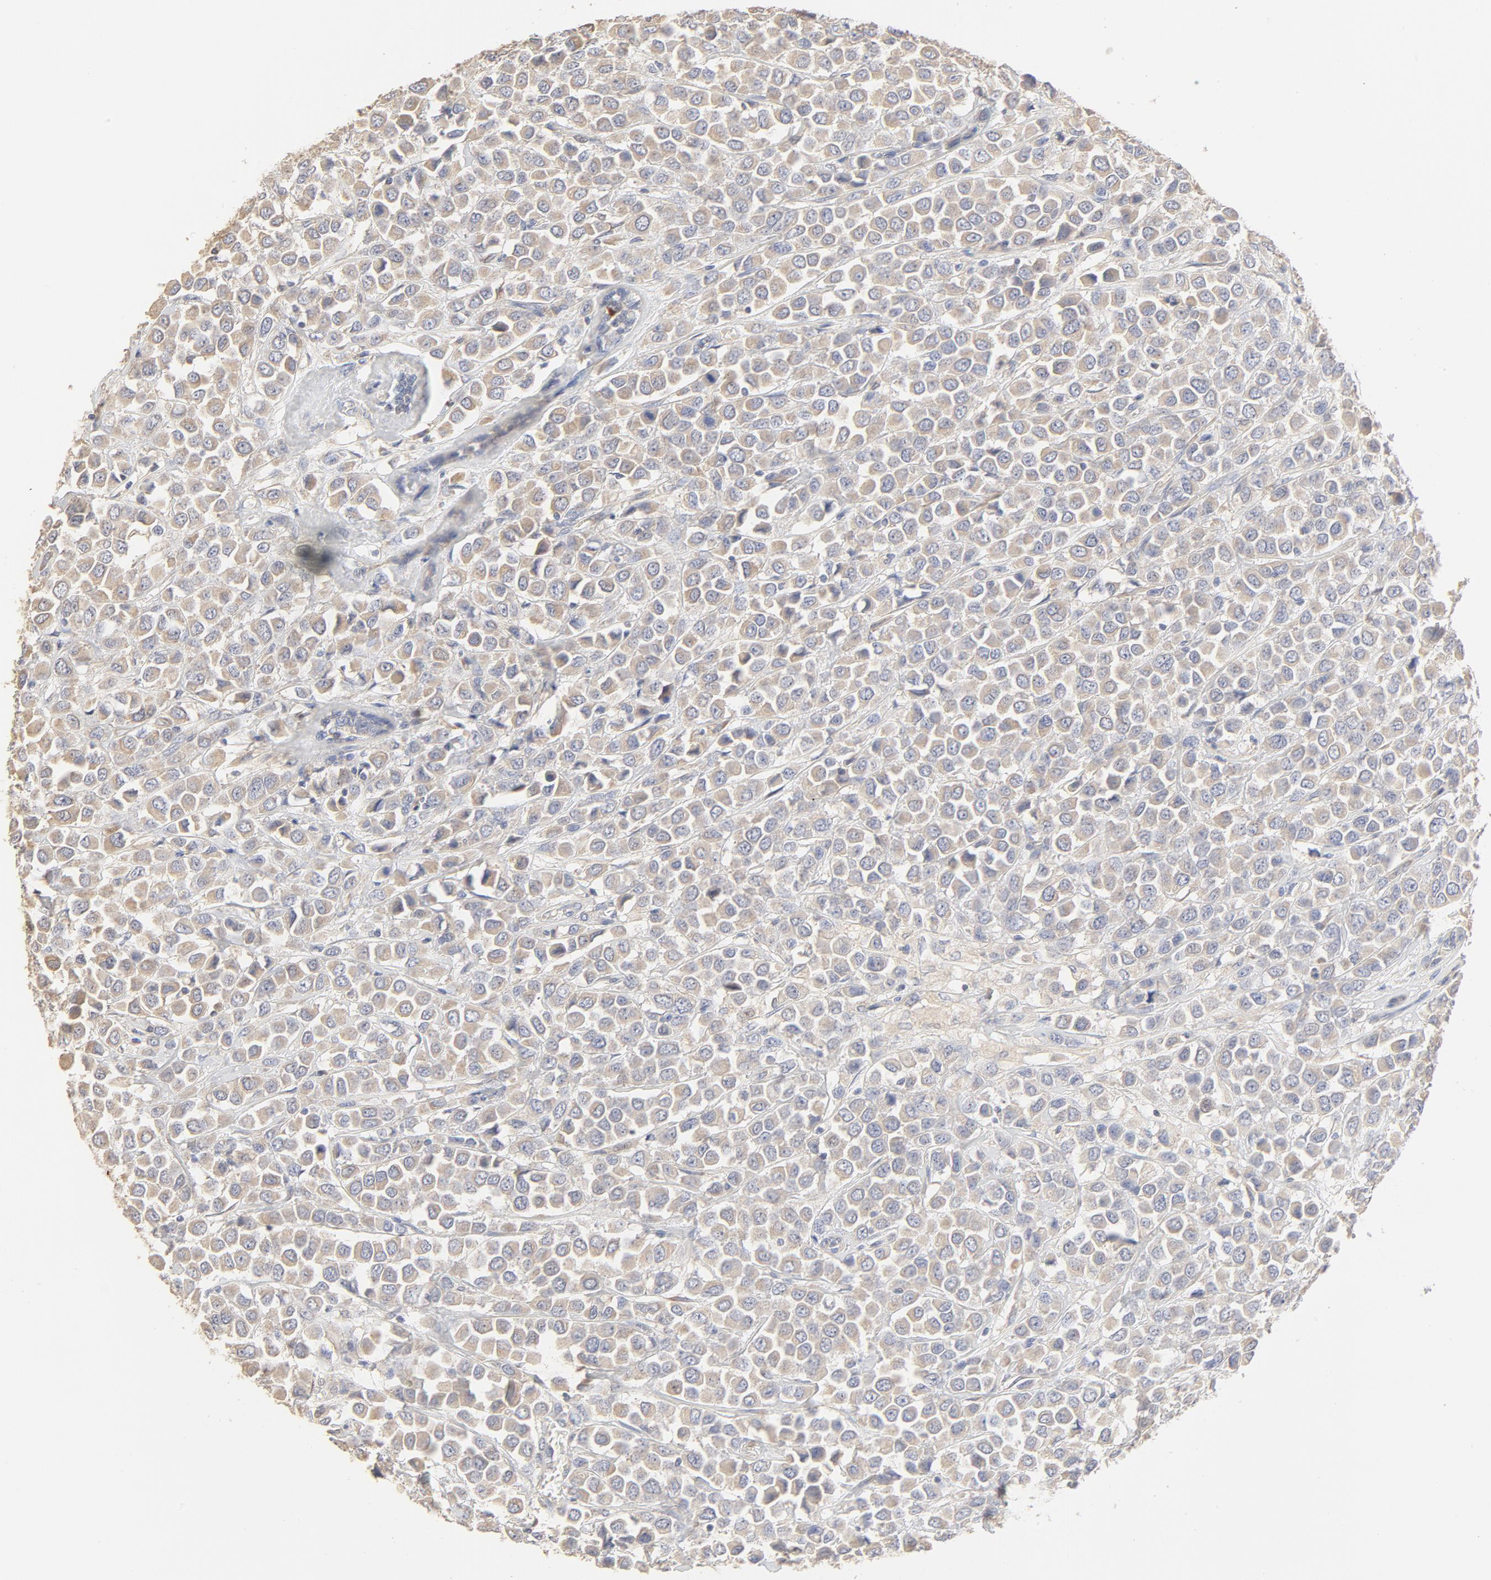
{"staining": {"intensity": "negative", "quantity": "none", "location": "none"}, "tissue": "breast cancer", "cell_type": "Tumor cells", "image_type": "cancer", "snomed": [{"axis": "morphology", "description": "Duct carcinoma"}, {"axis": "topography", "description": "Breast"}], "caption": "IHC of human invasive ductal carcinoma (breast) exhibits no positivity in tumor cells.", "gene": "FCGBP", "patient": {"sex": "female", "age": 61}}